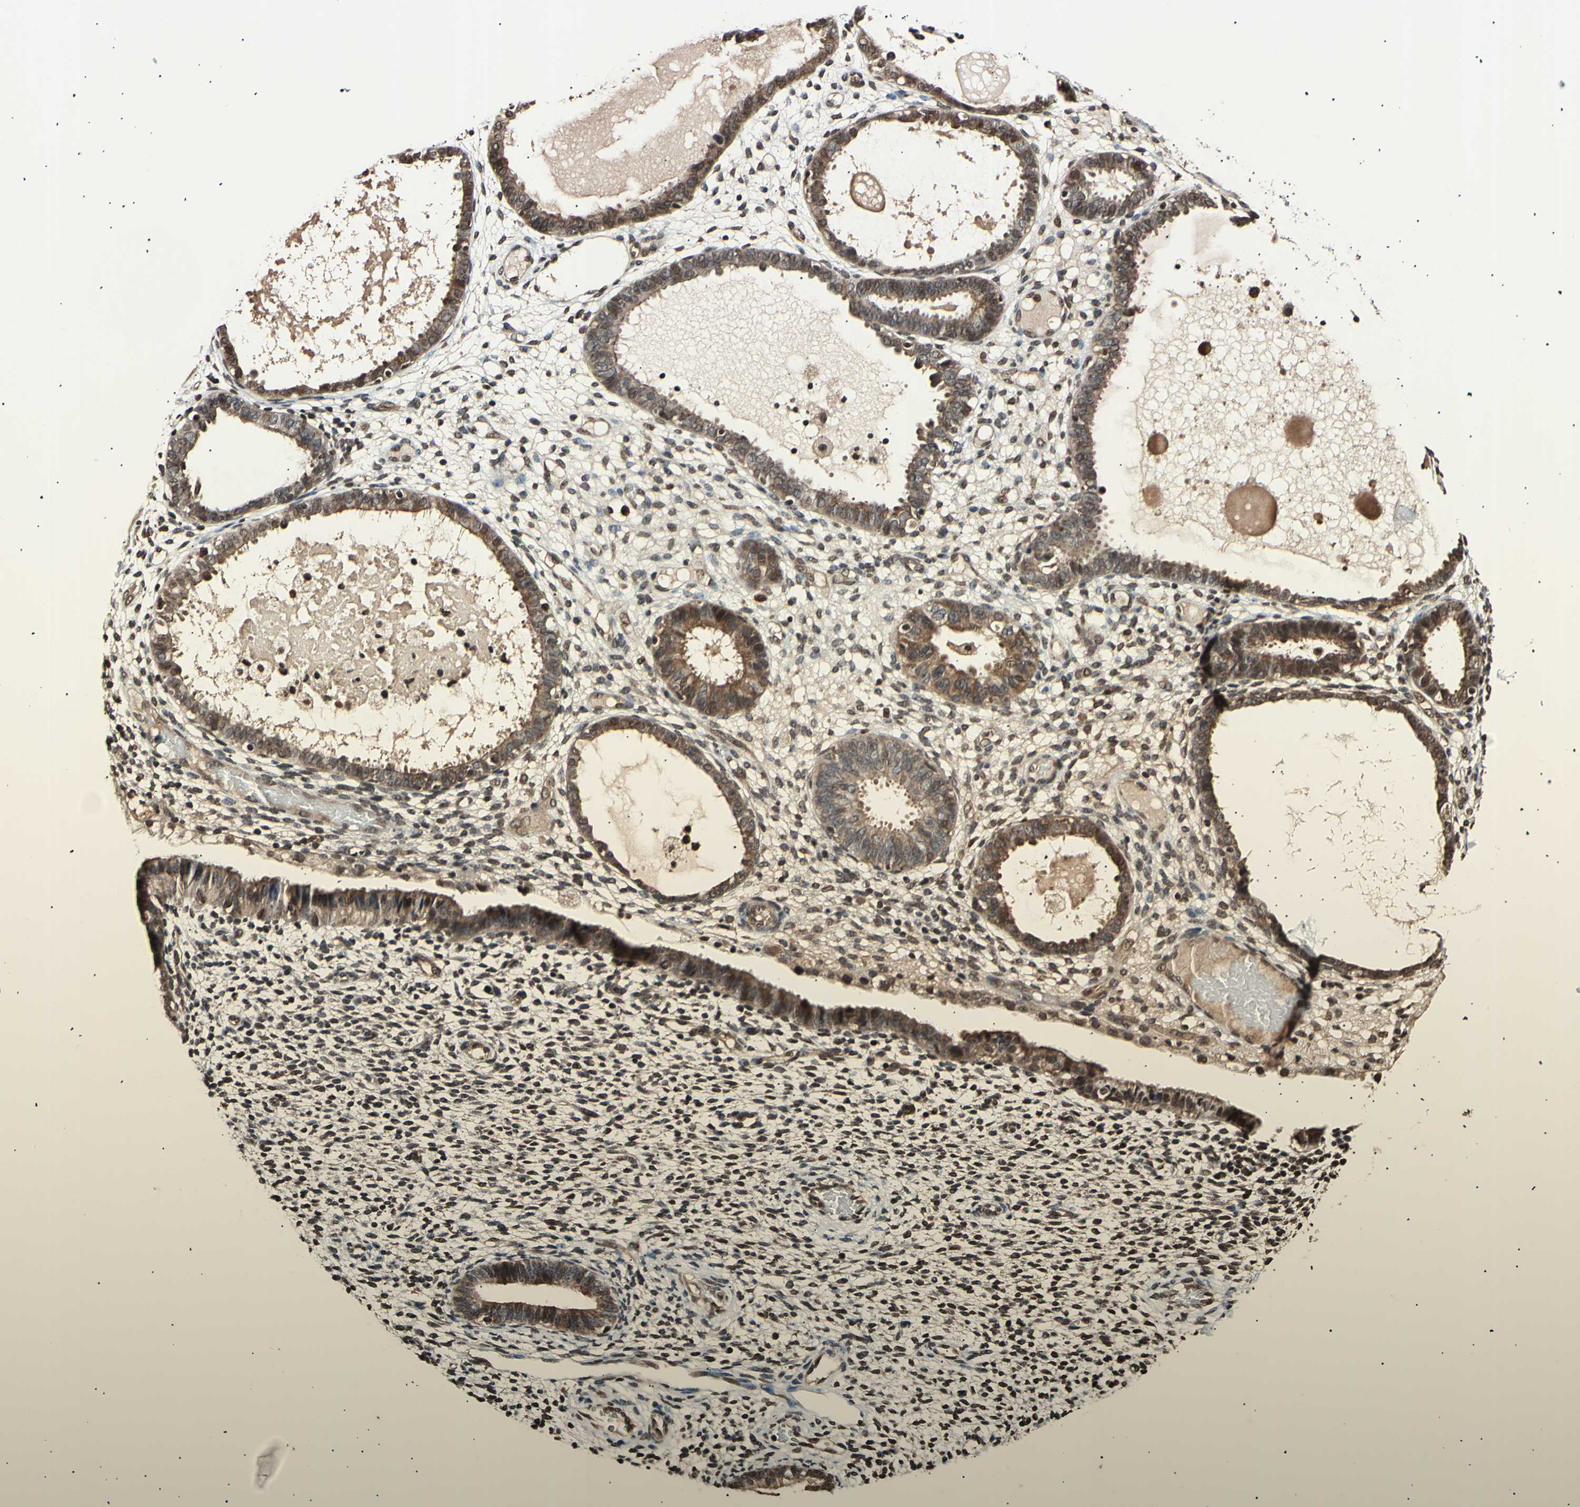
{"staining": {"intensity": "moderate", "quantity": "25%-75%", "location": "nuclear"}, "tissue": "endometrium", "cell_type": "Cells in endometrial stroma", "image_type": "normal", "snomed": [{"axis": "morphology", "description": "Normal tissue, NOS"}, {"axis": "topography", "description": "Endometrium"}], "caption": "Moderate nuclear expression is identified in about 25%-75% of cells in endometrial stroma in benign endometrium.", "gene": "ANAPC7", "patient": {"sex": "female", "age": 61}}